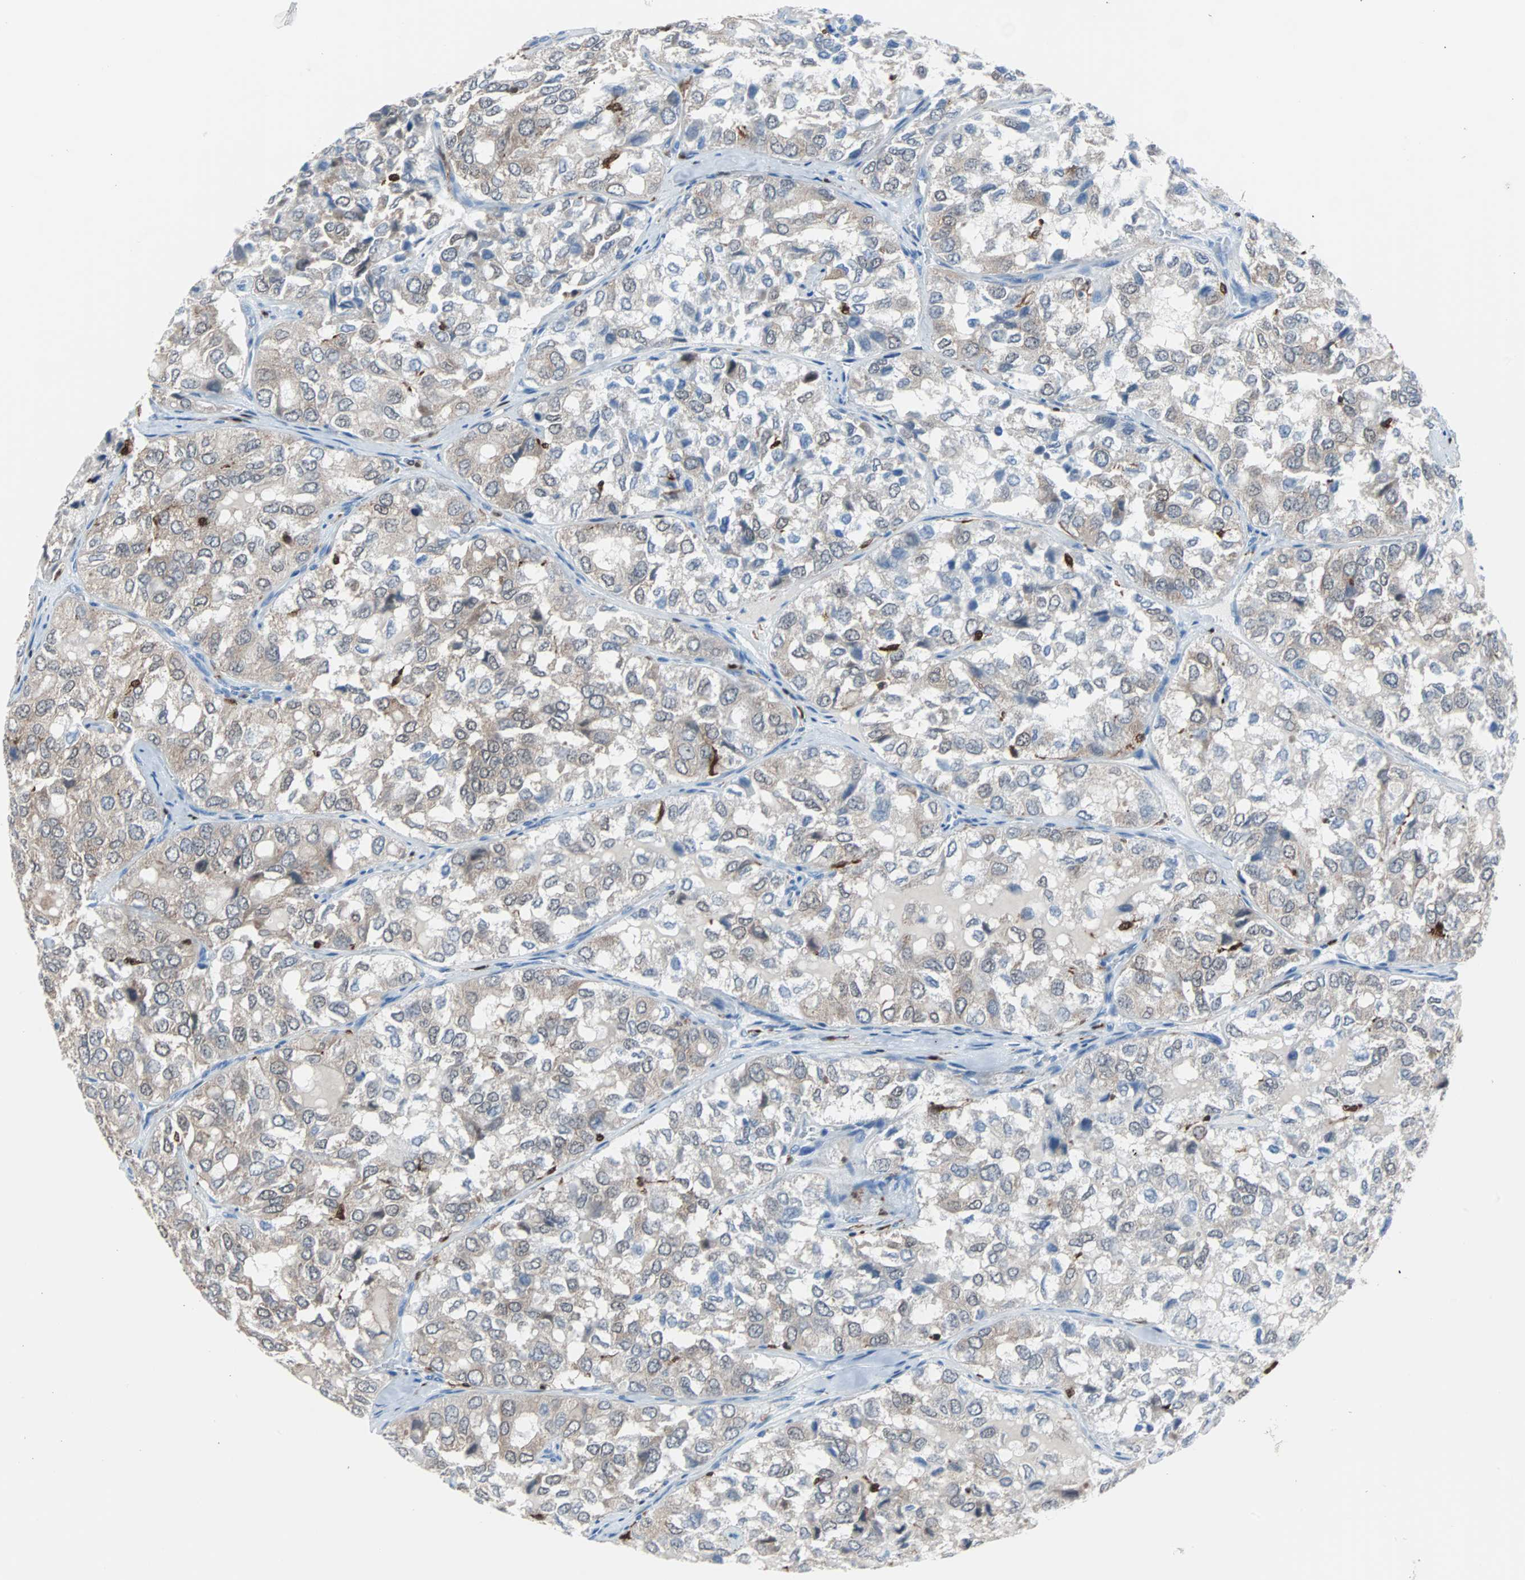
{"staining": {"intensity": "weak", "quantity": ">75%", "location": "cytoplasmic/membranous"}, "tissue": "thyroid cancer", "cell_type": "Tumor cells", "image_type": "cancer", "snomed": [{"axis": "morphology", "description": "Follicular adenoma carcinoma, NOS"}, {"axis": "topography", "description": "Thyroid gland"}], "caption": "The image exhibits a brown stain indicating the presence of a protein in the cytoplasmic/membranous of tumor cells in thyroid cancer. (DAB (3,3'-diaminobenzidine) IHC with brightfield microscopy, high magnification).", "gene": "SYK", "patient": {"sex": "male", "age": 75}}